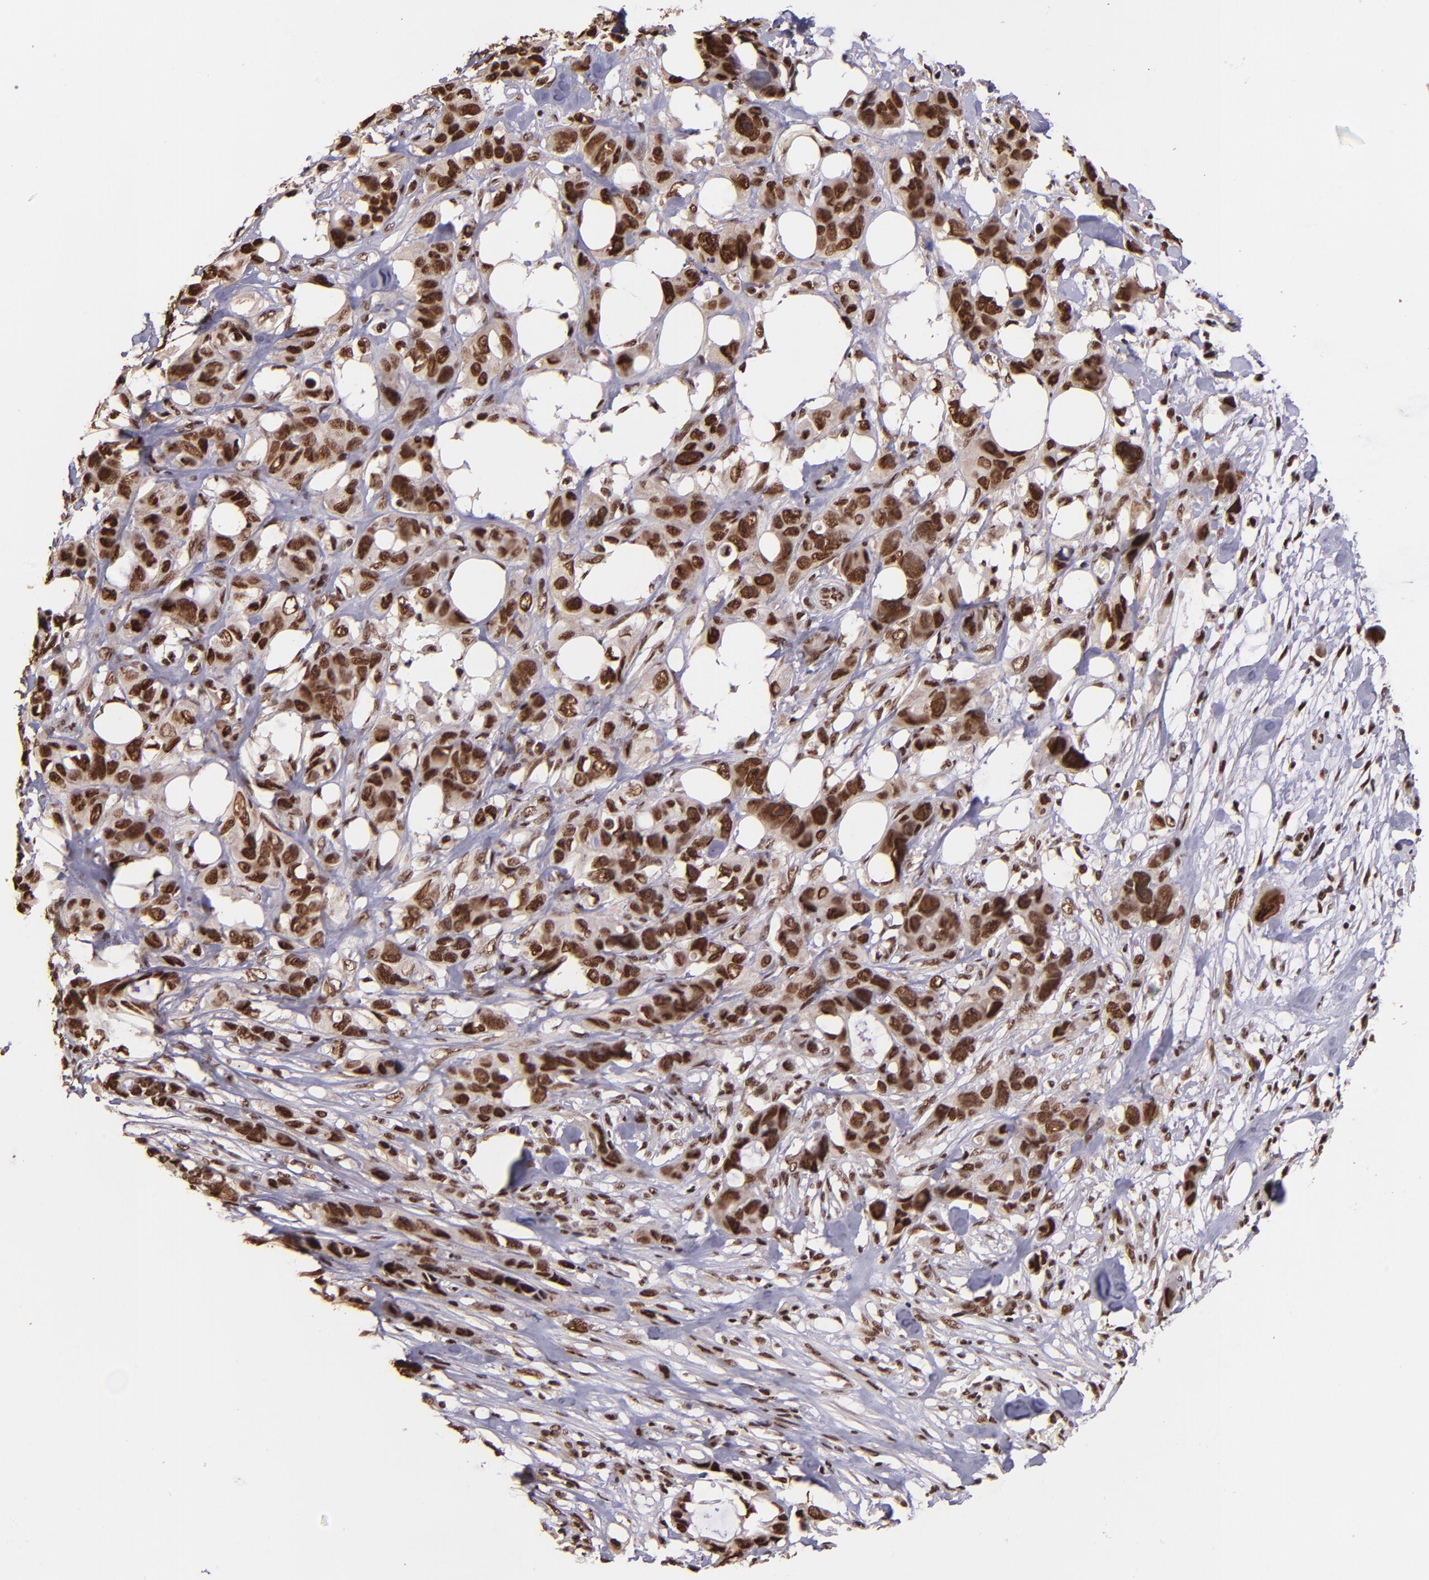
{"staining": {"intensity": "strong", "quantity": ">75%", "location": "nuclear"}, "tissue": "stomach cancer", "cell_type": "Tumor cells", "image_type": "cancer", "snomed": [{"axis": "morphology", "description": "Adenocarcinoma, NOS"}, {"axis": "topography", "description": "Stomach, upper"}], "caption": "Immunohistochemistry histopathology image of human stomach adenocarcinoma stained for a protein (brown), which displays high levels of strong nuclear staining in approximately >75% of tumor cells.", "gene": "PQBP1", "patient": {"sex": "male", "age": 47}}